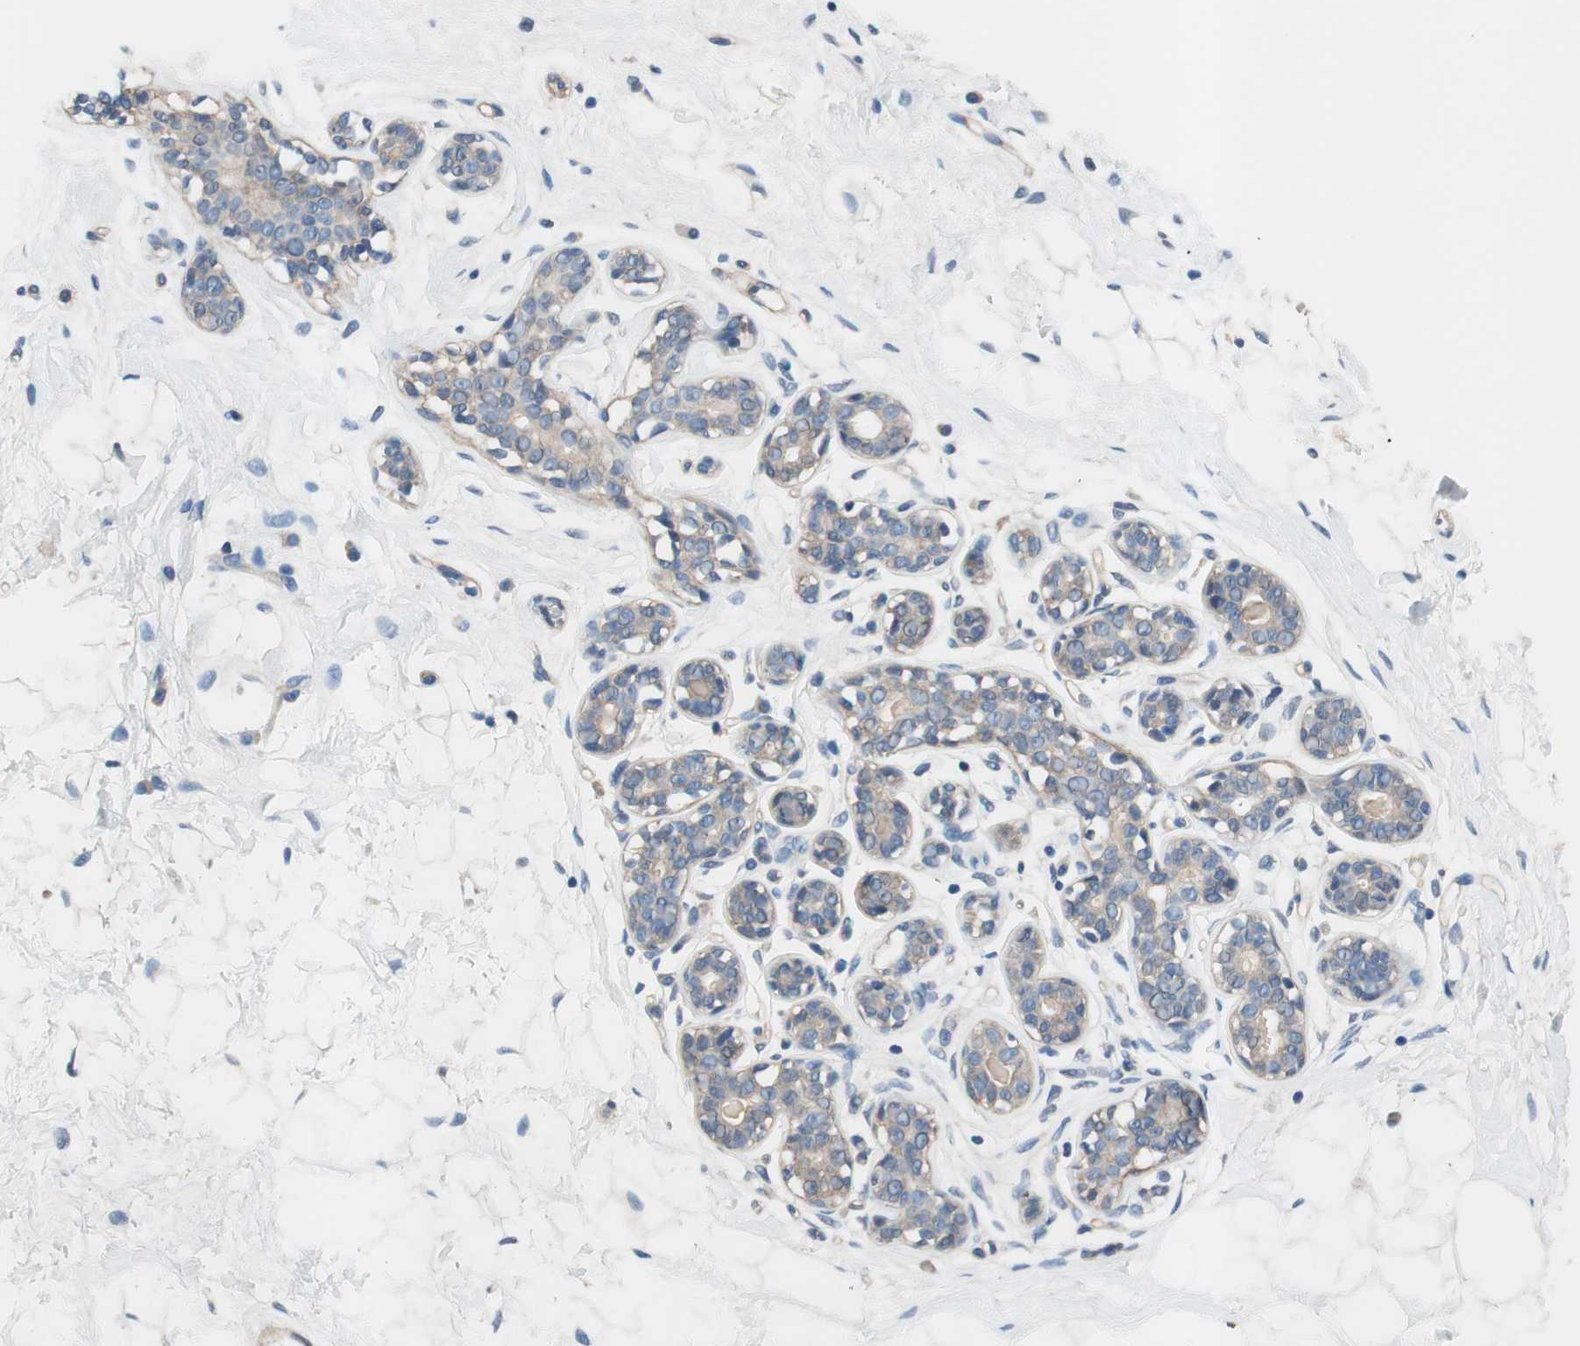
{"staining": {"intensity": "moderate", "quantity": "25%-75%", "location": "cytoplasmic/membranous"}, "tissue": "breast", "cell_type": "Adipocytes", "image_type": "normal", "snomed": [{"axis": "morphology", "description": "Normal tissue, NOS"}, {"axis": "topography", "description": "Breast"}], "caption": "IHC (DAB) staining of unremarkable breast shows moderate cytoplasmic/membranous protein staining in about 25%-75% of adipocytes.", "gene": "CALML3", "patient": {"sex": "female", "age": 23}}